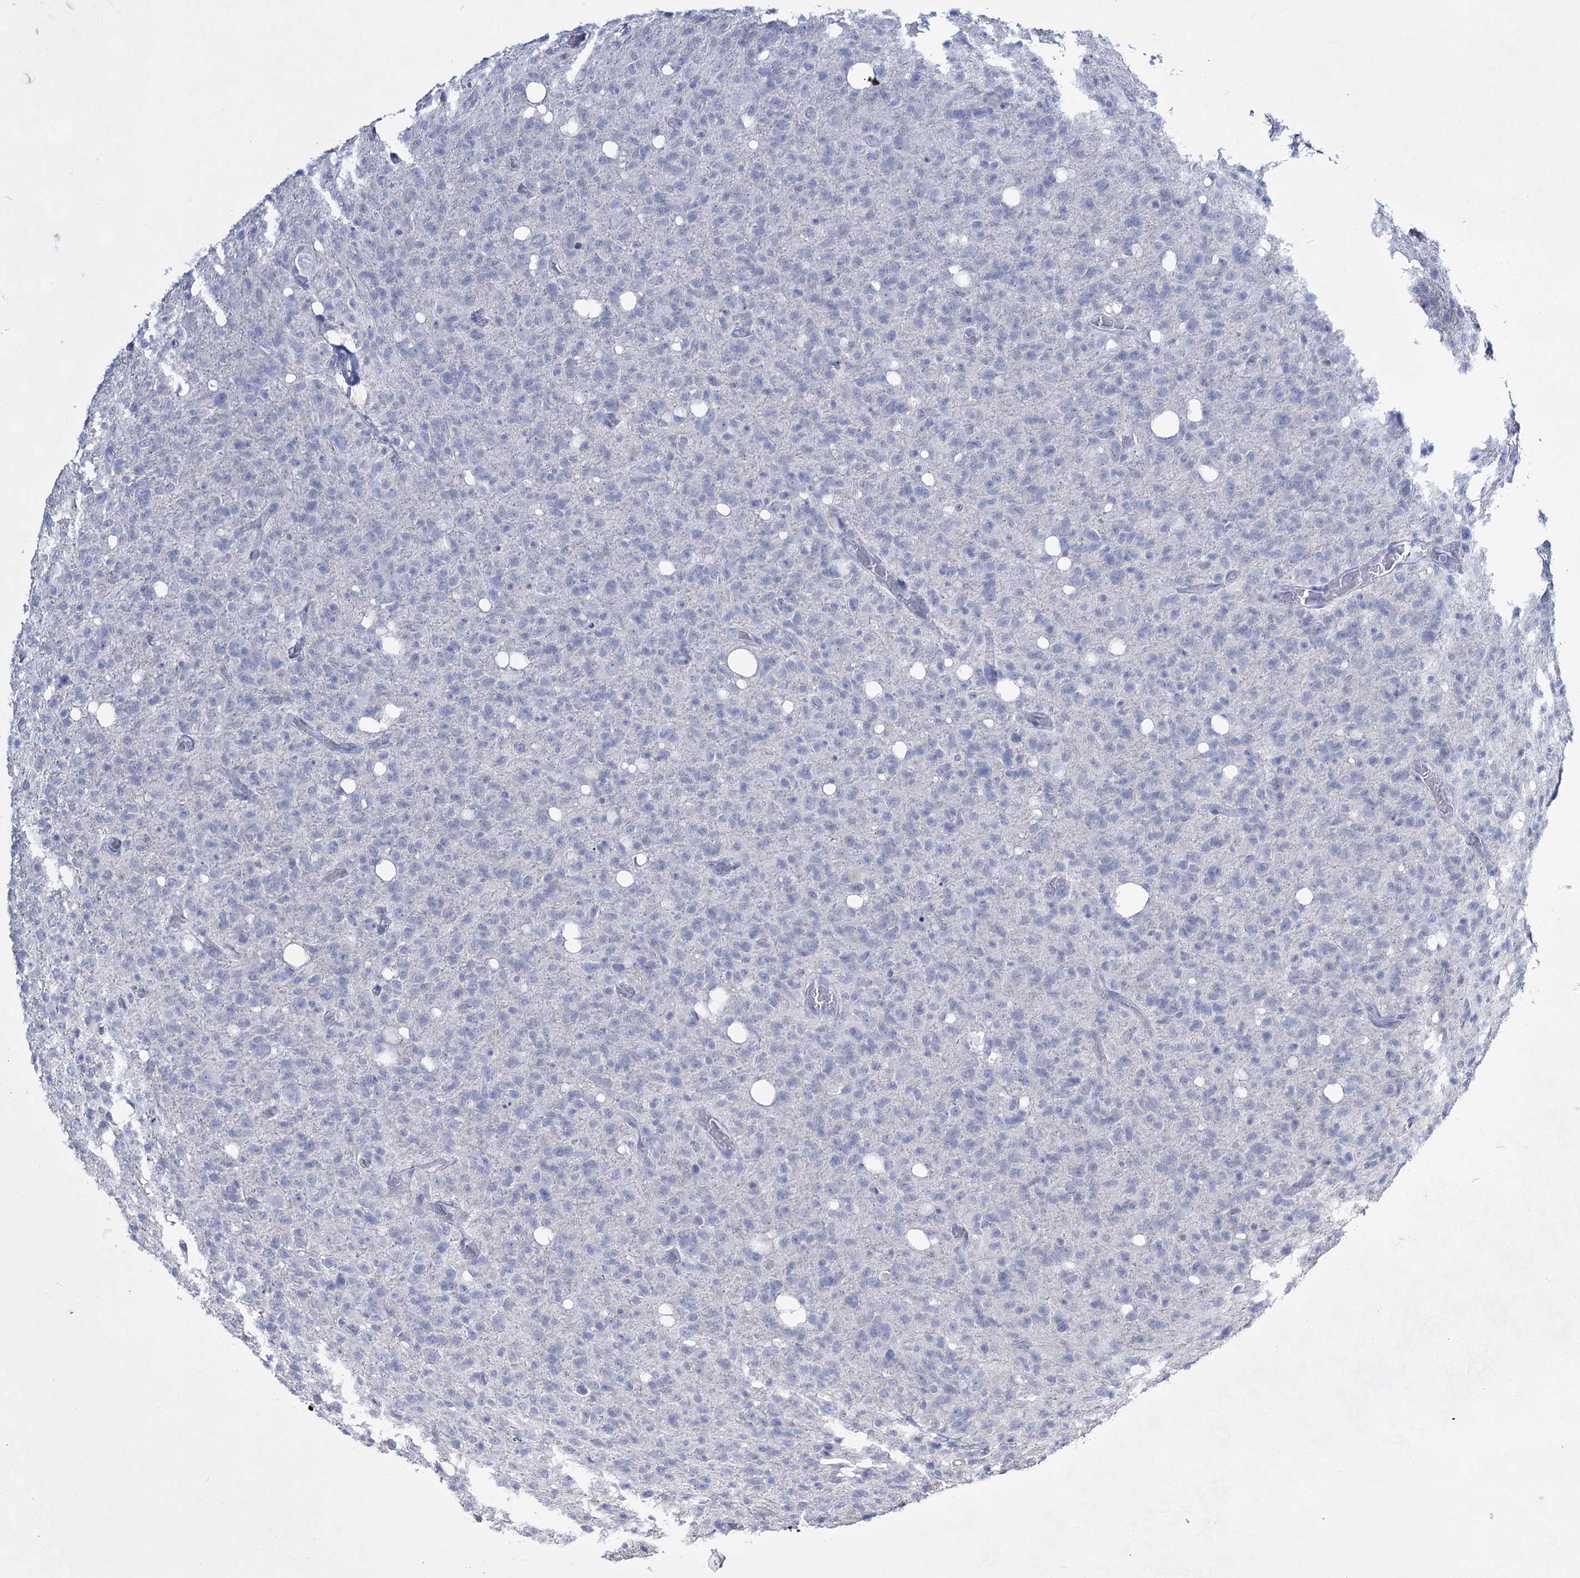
{"staining": {"intensity": "negative", "quantity": "none", "location": "none"}, "tissue": "glioma", "cell_type": "Tumor cells", "image_type": "cancer", "snomed": [{"axis": "morphology", "description": "Glioma, malignant, High grade"}, {"axis": "topography", "description": "Brain"}], "caption": "IHC image of neoplastic tissue: human malignant high-grade glioma stained with DAB reveals no significant protein staining in tumor cells.", "gene": "SLC17A2", "patient": {"sex": "female", "age": 57}}